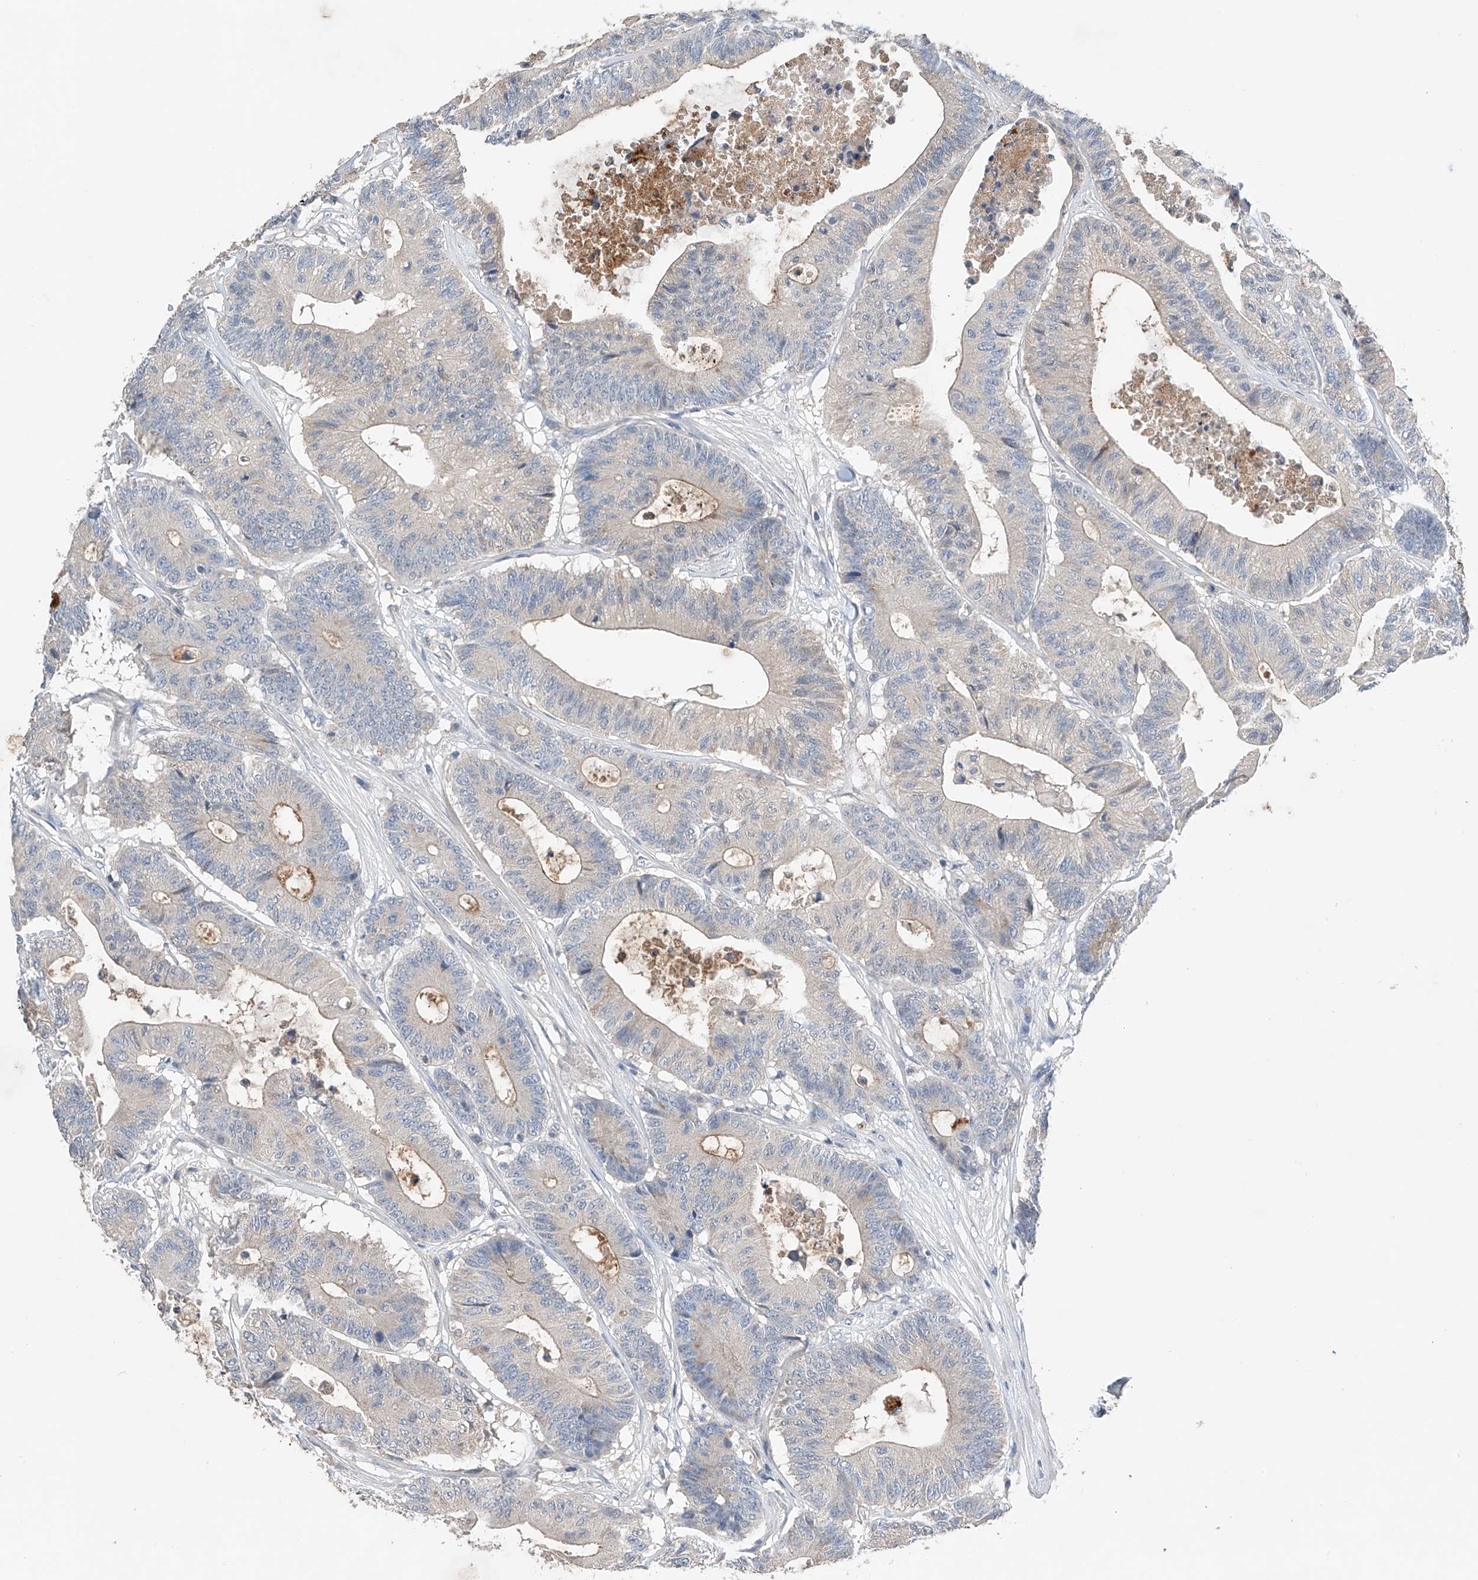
{"staining": {"intensity": "weak", "quantity": "<25%", "location": "cytoplasmic/membranous"}, "tissue": "colorectal cancer", "cell_type": "Tumor cells", "image_type": "cancer", "snomed": [{"axis": "morphology", "description": "Adenocarcinoma, NOS"}, {"axis": "topography", "description": "Colon"}], "caption": "Human adenocarcinoma (colorectal) stained for a protein using immunohistochemistry shows no positivity in tumor cells.", "gene": "GPC4", "patient": {"sex": "female", "age": 84}}